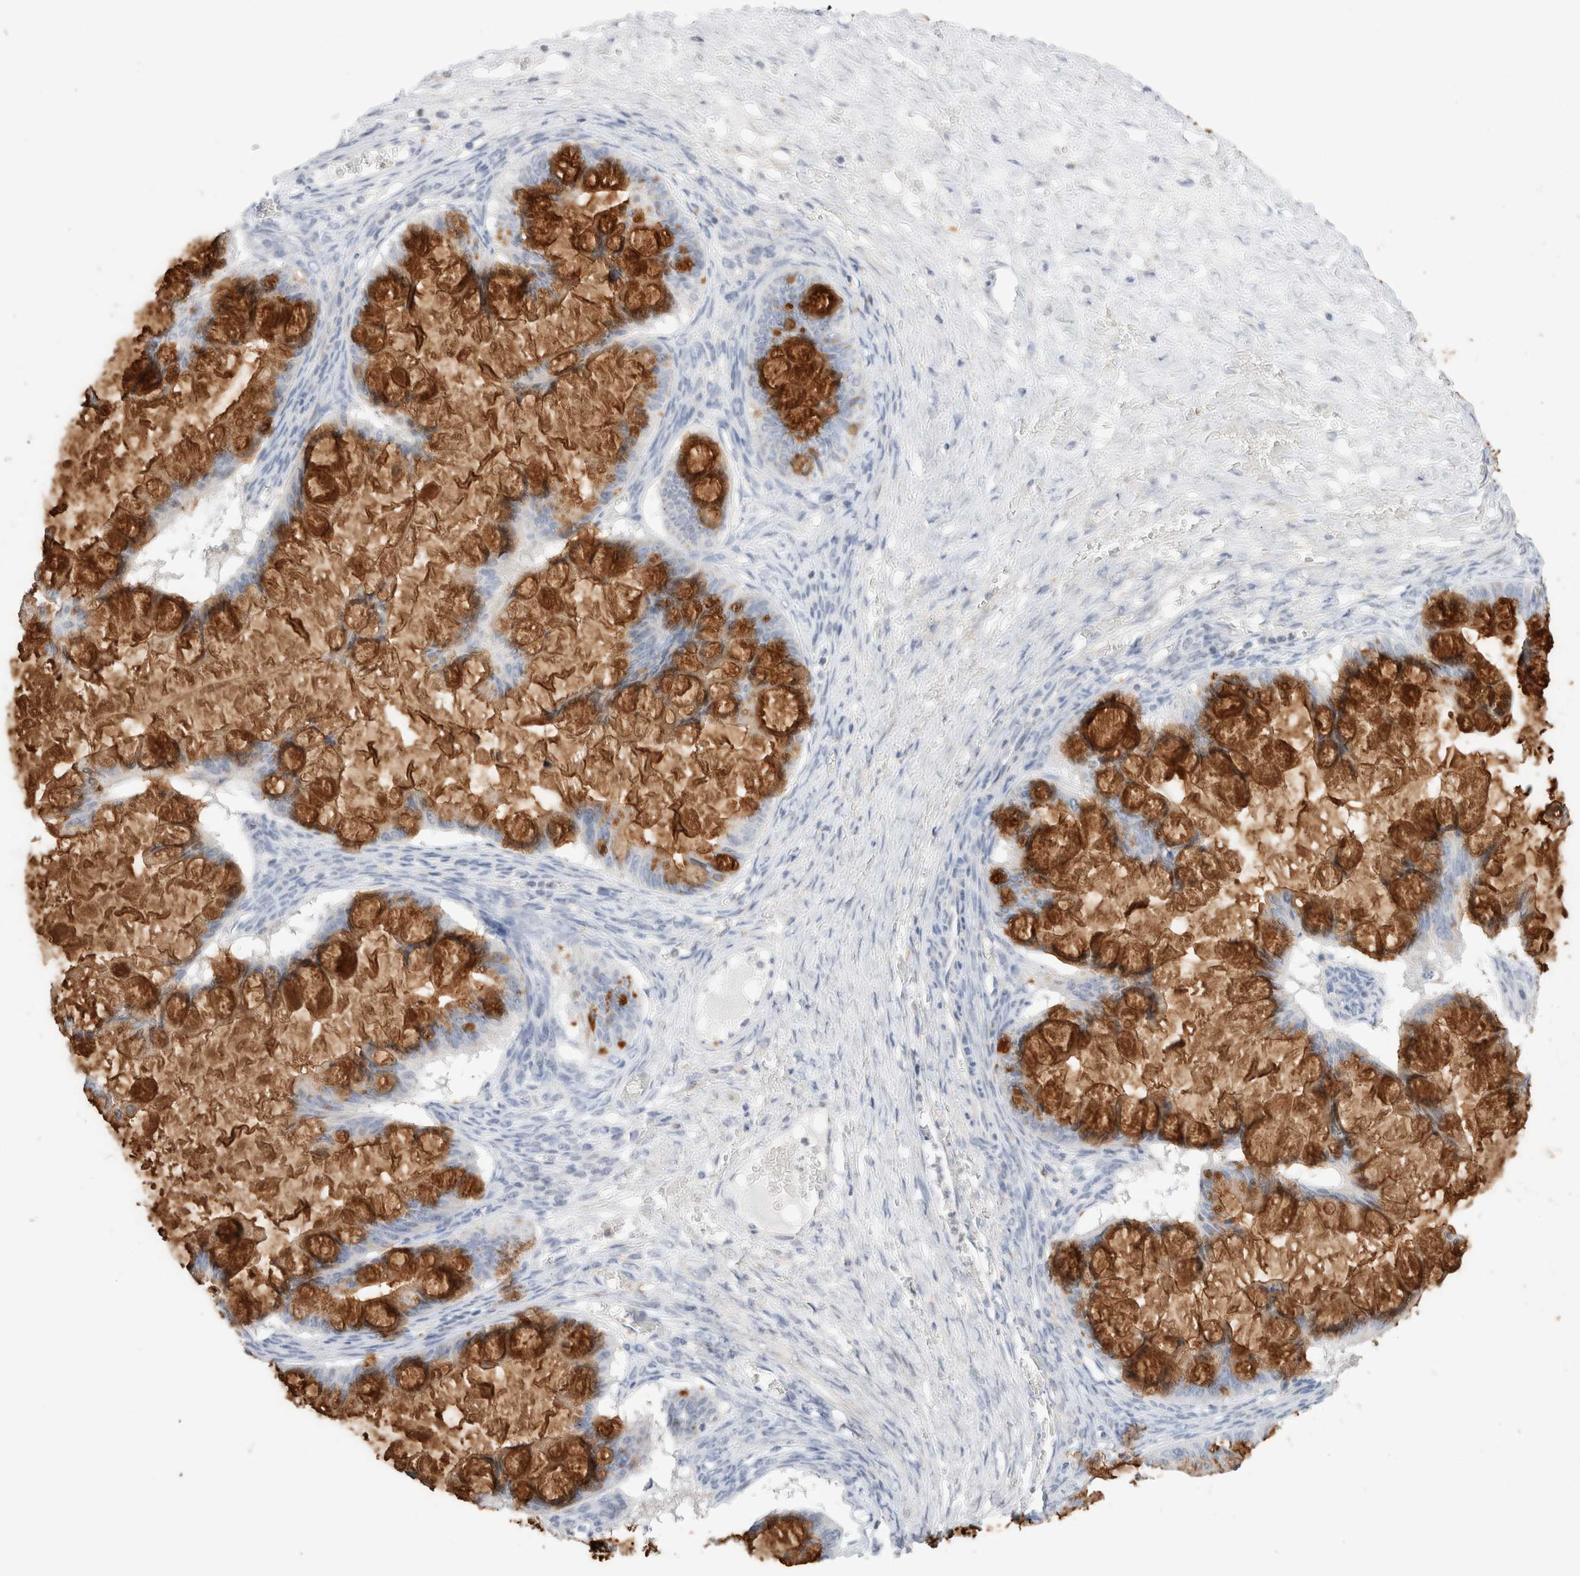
{"staining": {"intensity": "strong", "quantity": ">75%", "location": "cytoplasmic/membranous"}, "tissue": "ovarian cancer", "cell_type": "Tumor cells", "image_type": "cancer", "snomed": [{"axis": "morphology", "description": "Cystadenocarcinoma, mucinous, NOS"}, {"axis": "topography", "description": "Ovary"}], "caption": "Ovarian cancer (mucinous cystadenocarcinoma) was stained to show a protein in brown. There is high levels of strong cytoplasmic/membranous staining in approximately >75% of tumor cells.", "gene": "ADAM30", "patient": {"sex": "female", "age": 73}}